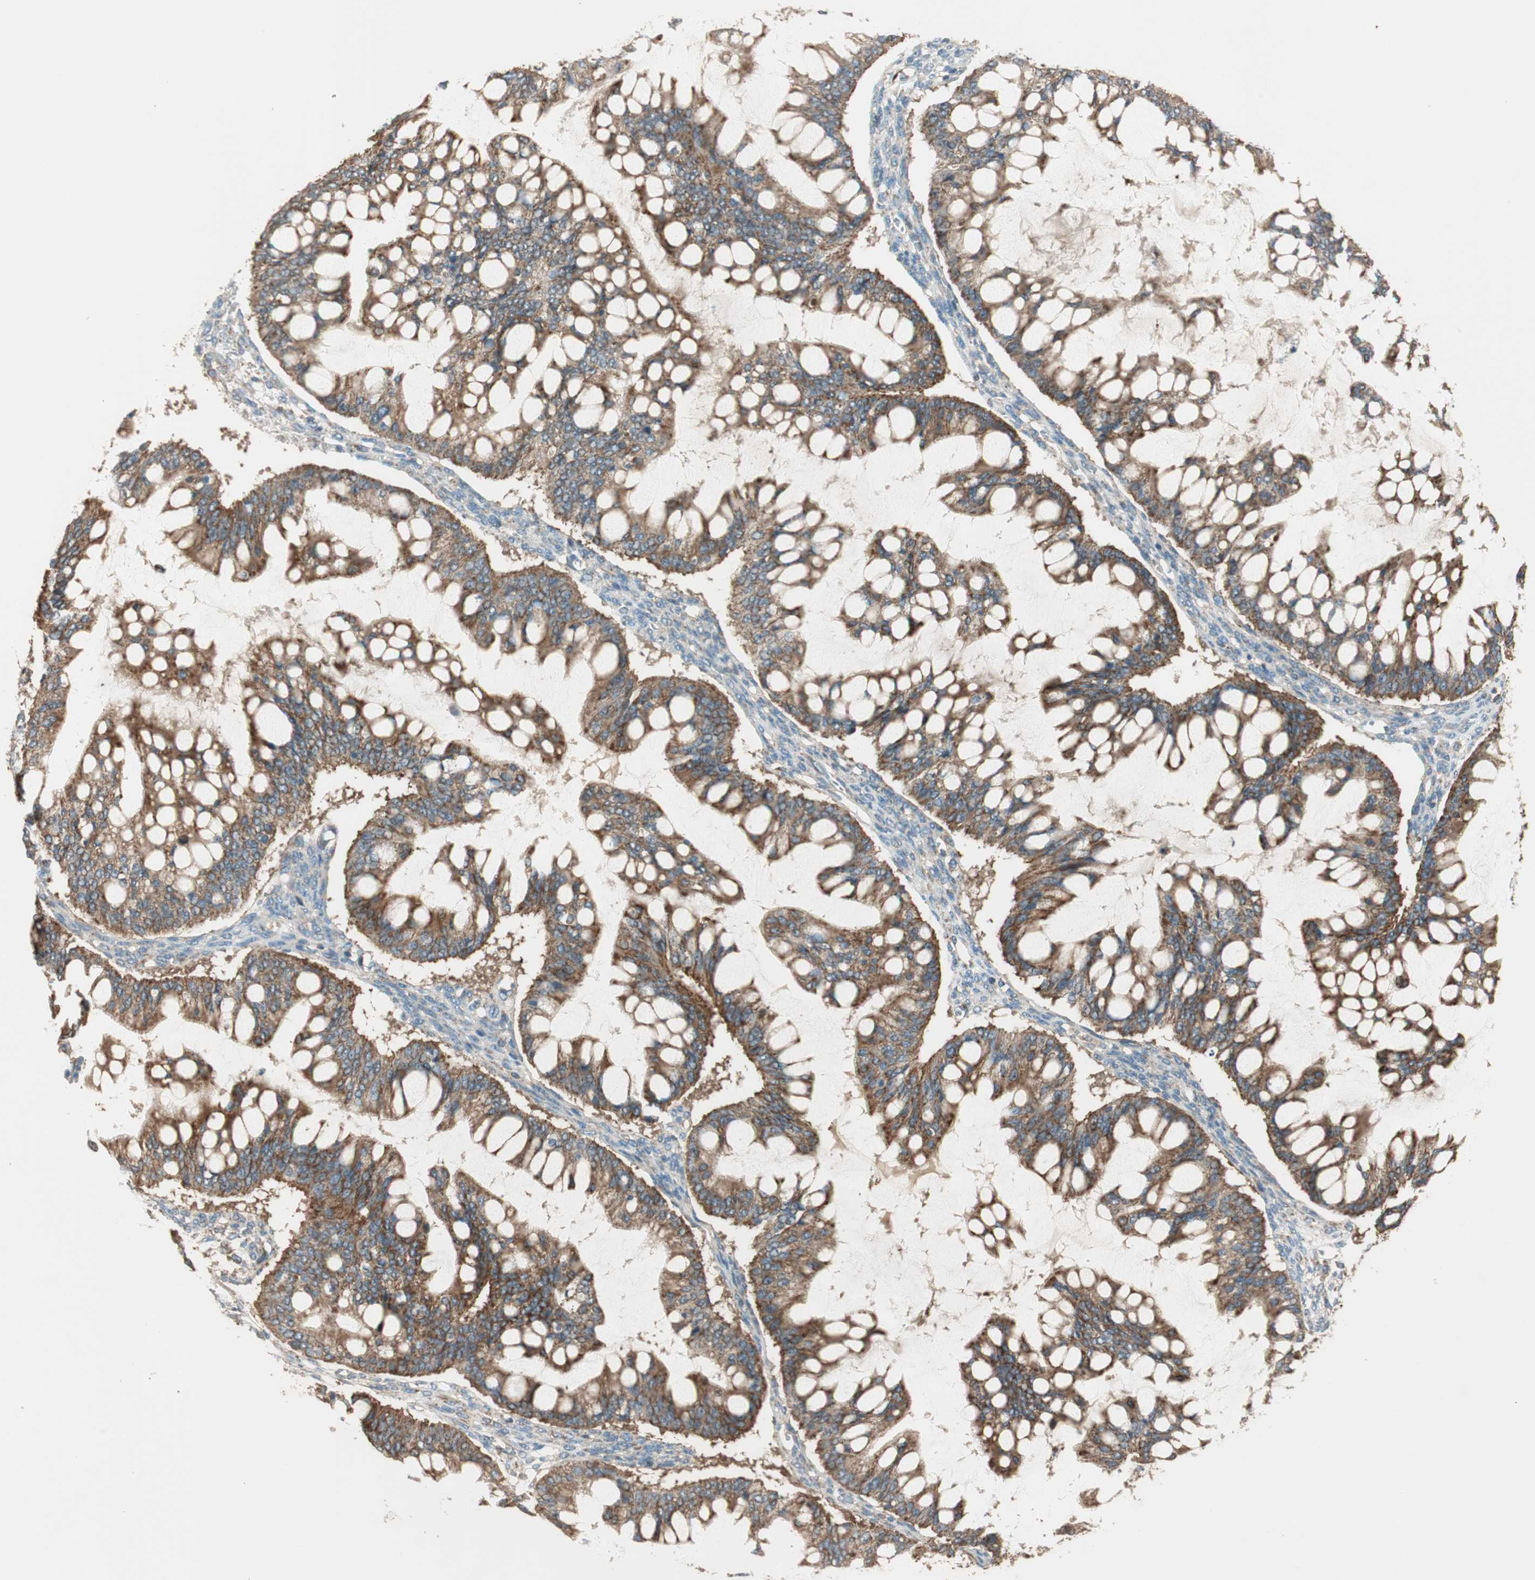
{"staining": {"intensity": "strong", "quantity": ">75%", "location": "cytoplasmic/membranous"}, "tissue": "ovarian cancer", "cell_type": "Tumor cells", "image_type": "cancer", "snomed": [{"axis": "morphology", "description": "Cystadenocarcinoma, mucinous, NOS"}, {"axis": "topography", "description": "Ovary"}], "caption": "Immunohistochemical staining of ovarian mucinous cystadenocarcinoma displays high levels of strong cytoplasmic/membranous protein expression in approximately >75% of tumor cells.", "gene": "CC2D1A", "patient": {"sex": "female", "age": 73}}